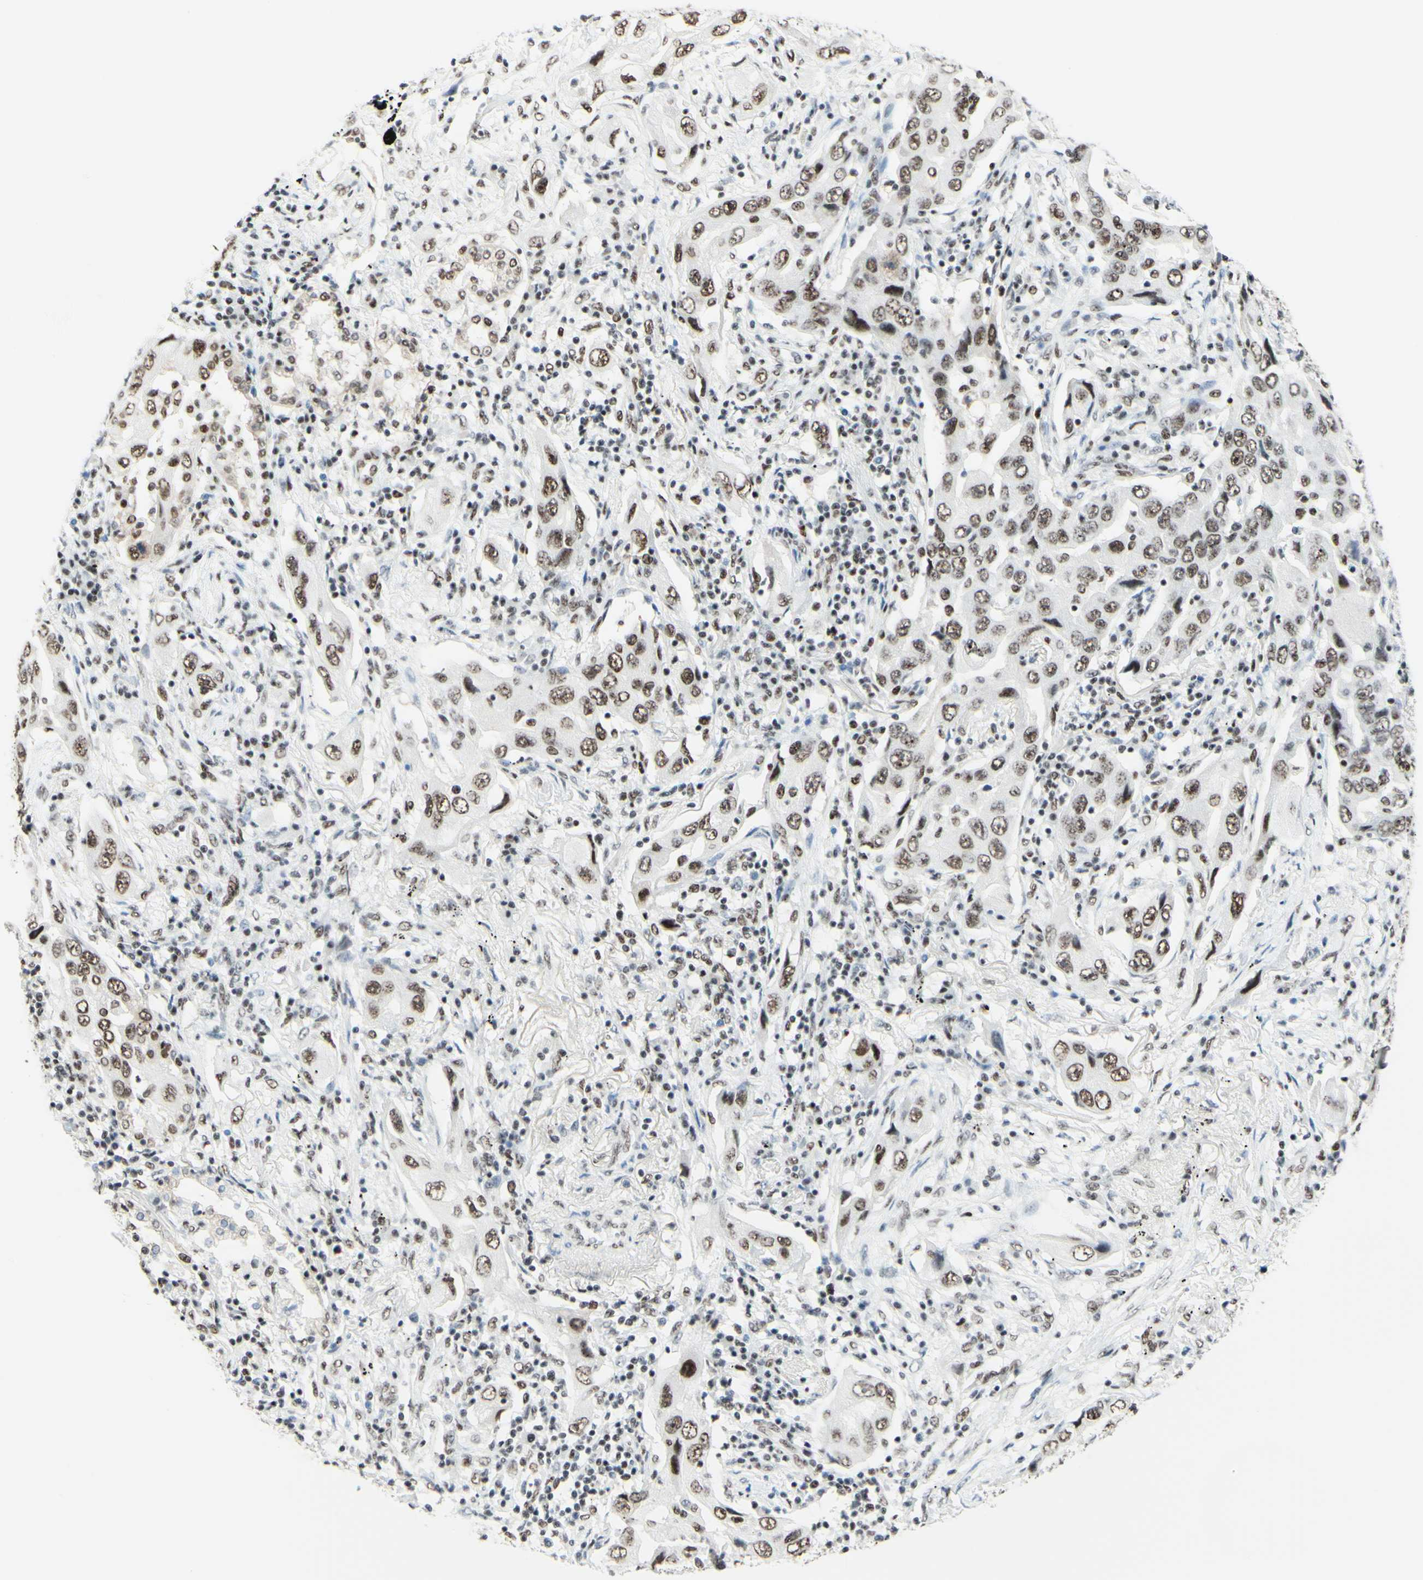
{"staining": {"intensity": "weak", "quantity": ">75%", "location": "nuclear"}, "tissue": "lung cancer", "cell_type": "Tumor cells", "image_type": "cancer", "snomed": [{"axis": "morphology", "description": "Adenocarcinoma, NOS"}, {"axis": "topography", "description": "Lung"}], "caption": "The histopathology image reveals immunohistochemical staining of lung adenocarcinoma. There is weak nuclear staining is present in about >75% of tumor cells. (brown staining indicates protein expression, while blue staining denotes nuclei).", "gene": "WTAP", "patient": {"sex": "female", "age": 65}}